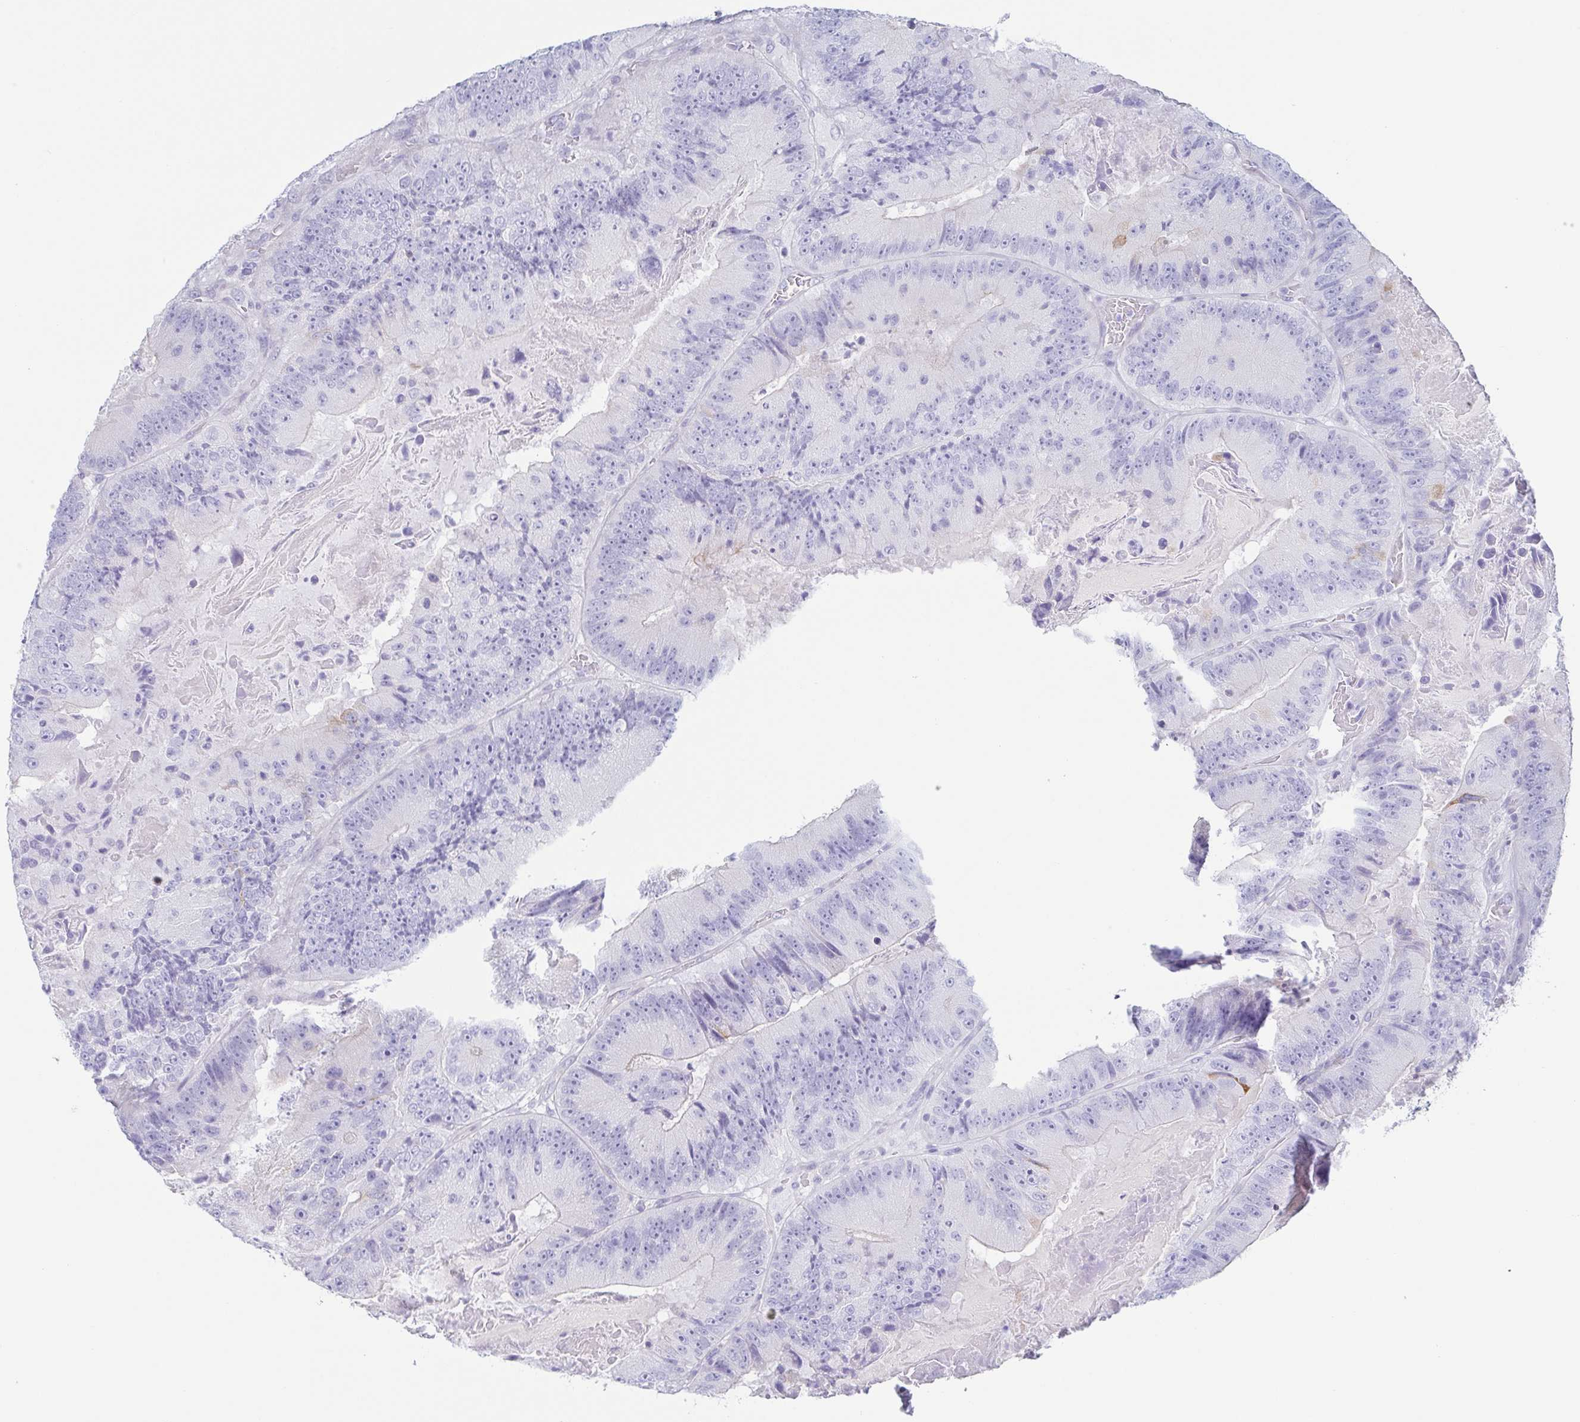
{"staining": {"intensity": "moderate", "quantity": "<25%", "location": "cytoplasmic/membranous"}, "tissue": "colorectal cancer", "cell_type": "Tumor cells", "image_type": "cancer", "snomed": [{"axis": "morphology", "description": "Adenocarcinoma, NOS"}, {"axis": "topography", "description": "Colon"}], "caption": "Brown immunohistochemical staining in adenocarcinoma (colorectal) exhibits moderate cytoplasmic/membranous staining in about <25% of tumor cells.", "gene": "PRR4", "patient": {"sex": "female", "age": 86}}